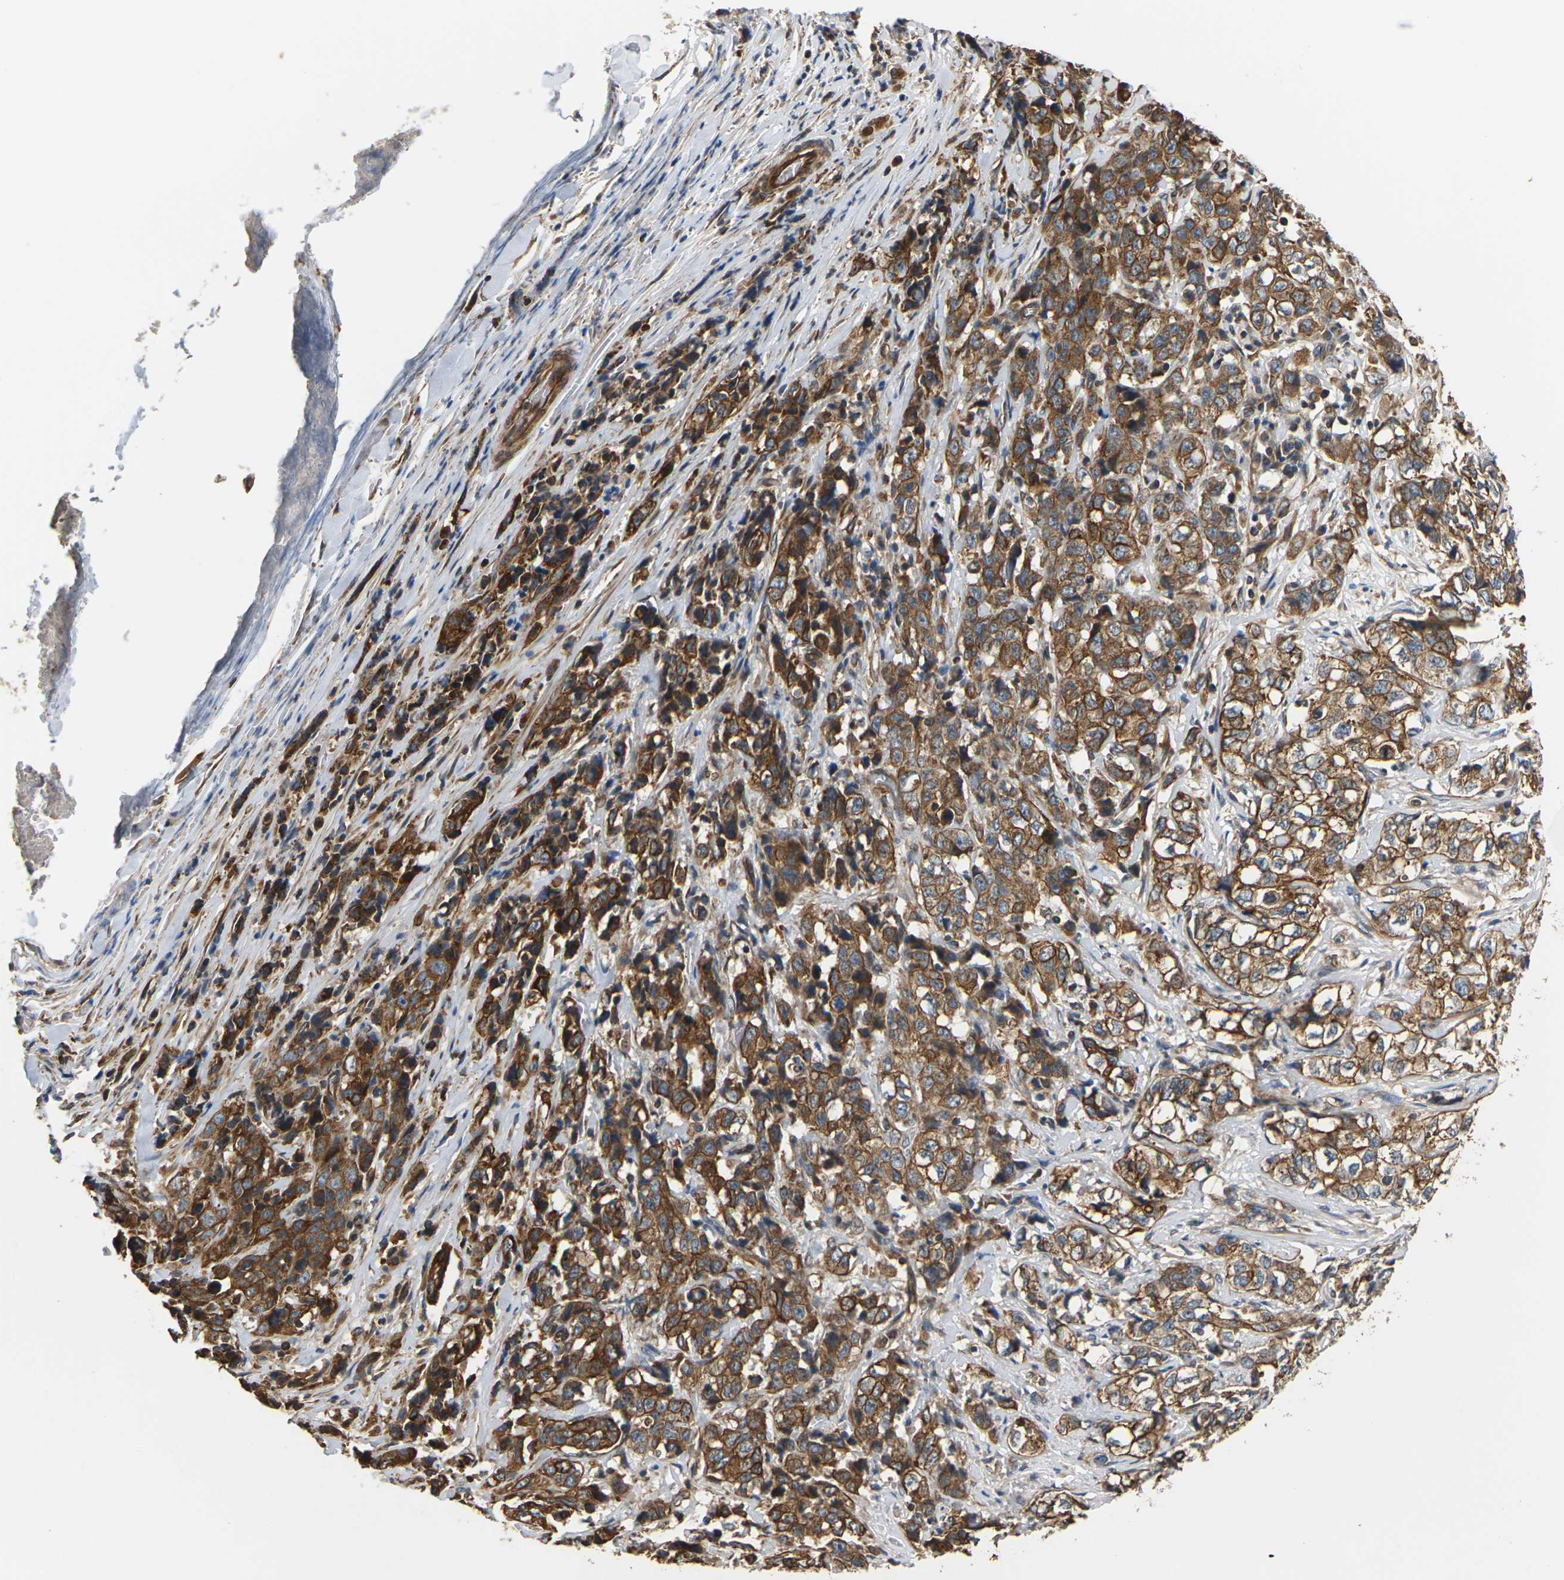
{"staining": {"intensity": "strong", "quantity": ">75%", "location": "cytoplasmic/membranous"}, "tissue": "stomach cancer", "cell_type": "Tumor cells", "image_type": "cancer", "snomed": [{"axis": "morphology", "description": "Adenocarcinoma, NOS"}, {"axis": "topography", "description": "Stomach"}], "caption": "DAB (3,3'-diaminobenzidine) immunohistochemical staining of stomach adenocarcinoma displays strong cytoplasmic/membranous protein staining in about >75% of tumor cells. The protein of interest is shown in brown color, while the nuclei are stained blue.", "gene": "PCDHB4", "patient": {"sex": "male", "age": 48}}